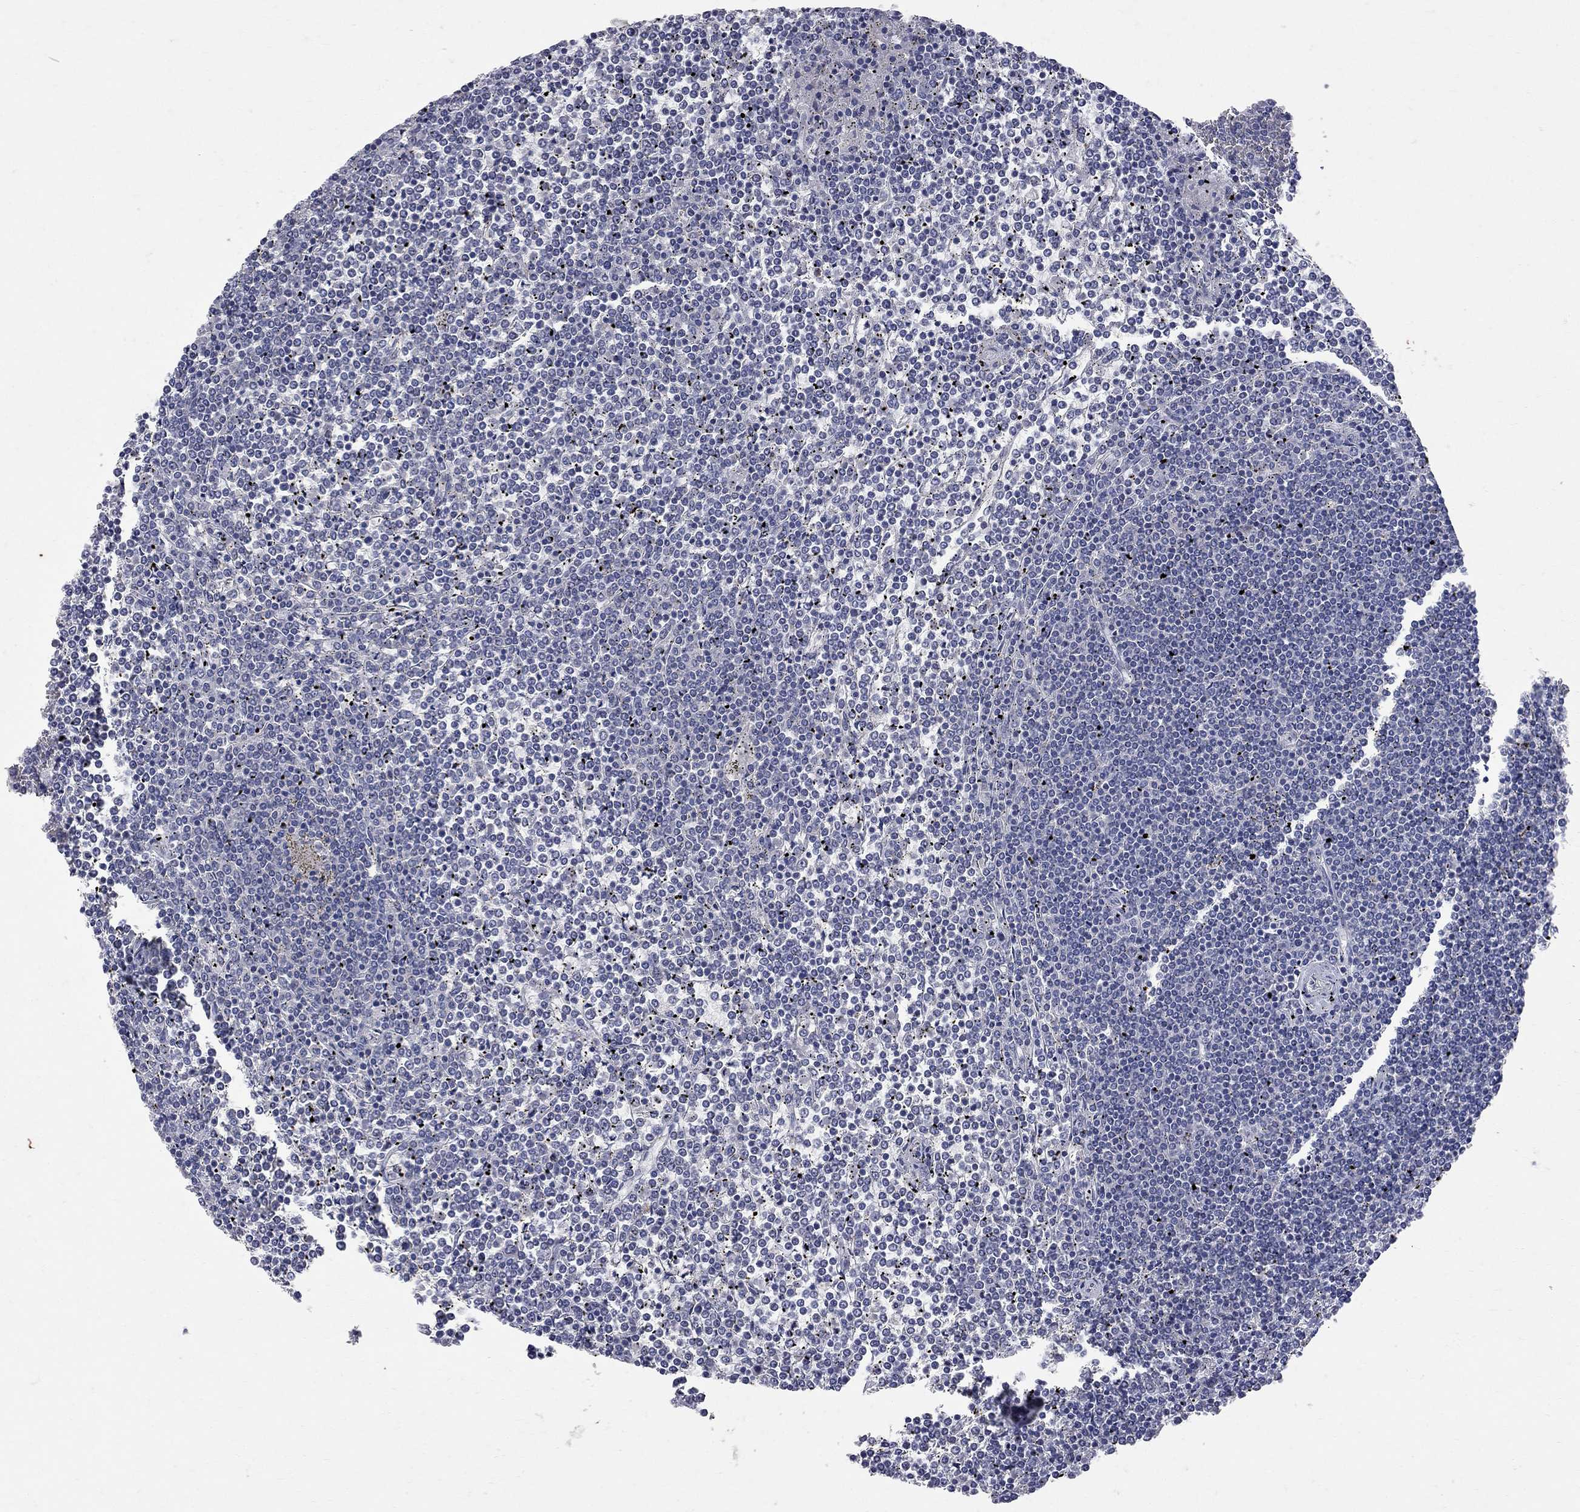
{"staining": {"intensity": "negative", "quantity": "none", "location": "none"}, "tissue": "lymphoma", "cell_type": "Tumor cells", "image_type": "cancer", "snomed": [{"axis": "morphology", "description": "Malignant lymphoma, non-Hodgkin's type, Low grade"}, {"axis": "topography", "description": "Spleen"}], "caption": "Micrograph shows no protein positivity in tumor cells of lymphoma tissue.", "gene": "NOS2", "patient": {"sex": "female", "age": 19}}